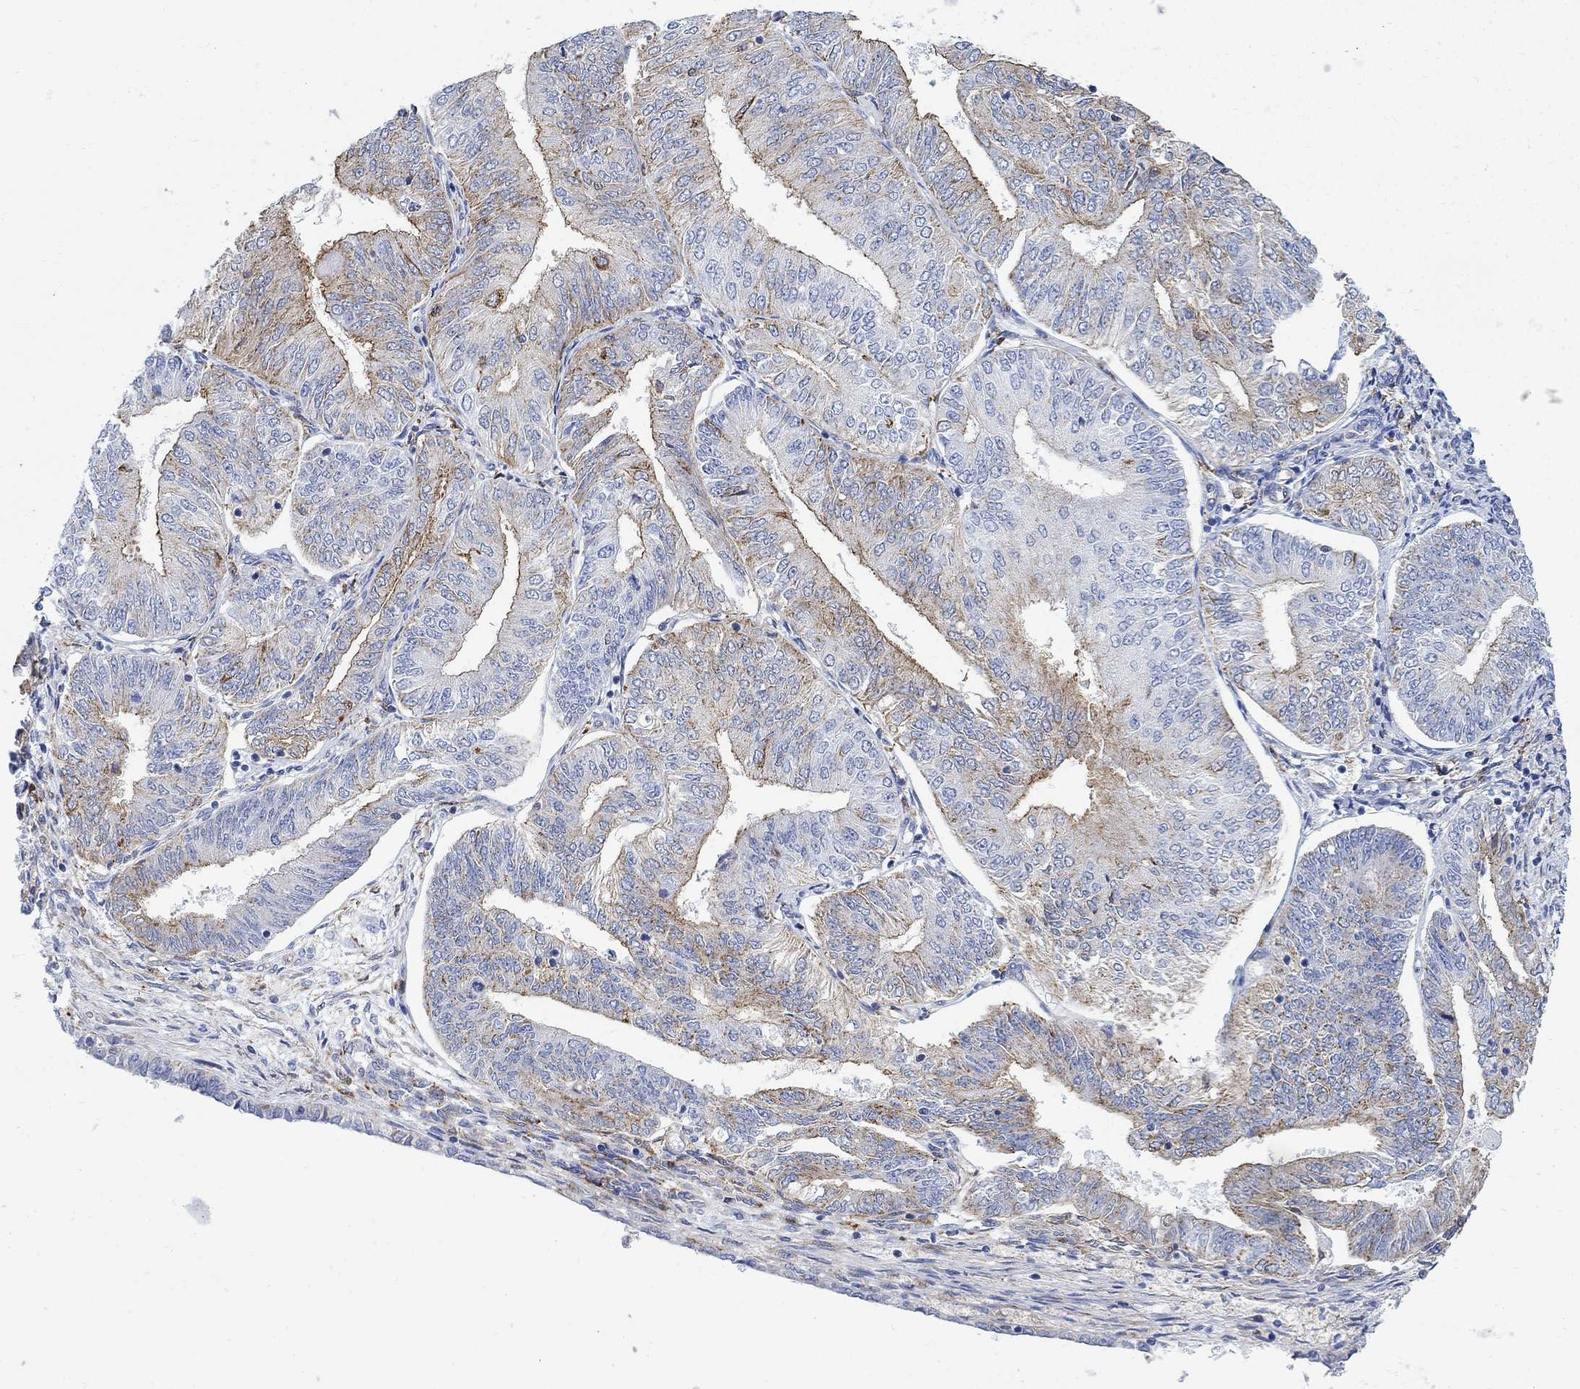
{"staining": {"intensity": "moderate", "quantity": "25%-75%", "location": "cytoplasmic/membranous"}, "tissue": "endometrial cancer", "cell_type": "Tumor cells", "image_type": "cancer", "snomed": [{"axis": "morphology", "description": "Adenocarcinoma, NOS"}, {"axis": "topography", "description": "Endometrium"}], "caption": "This is an image of immunohistochemistry (IHC) staining of endometrial adenocarcinoma, which shows moderate positivity in the cytoplasmic/membranous of tumor cells.", "gene": "PHF21B", "patient": {"sex": "female", "age": 58}}